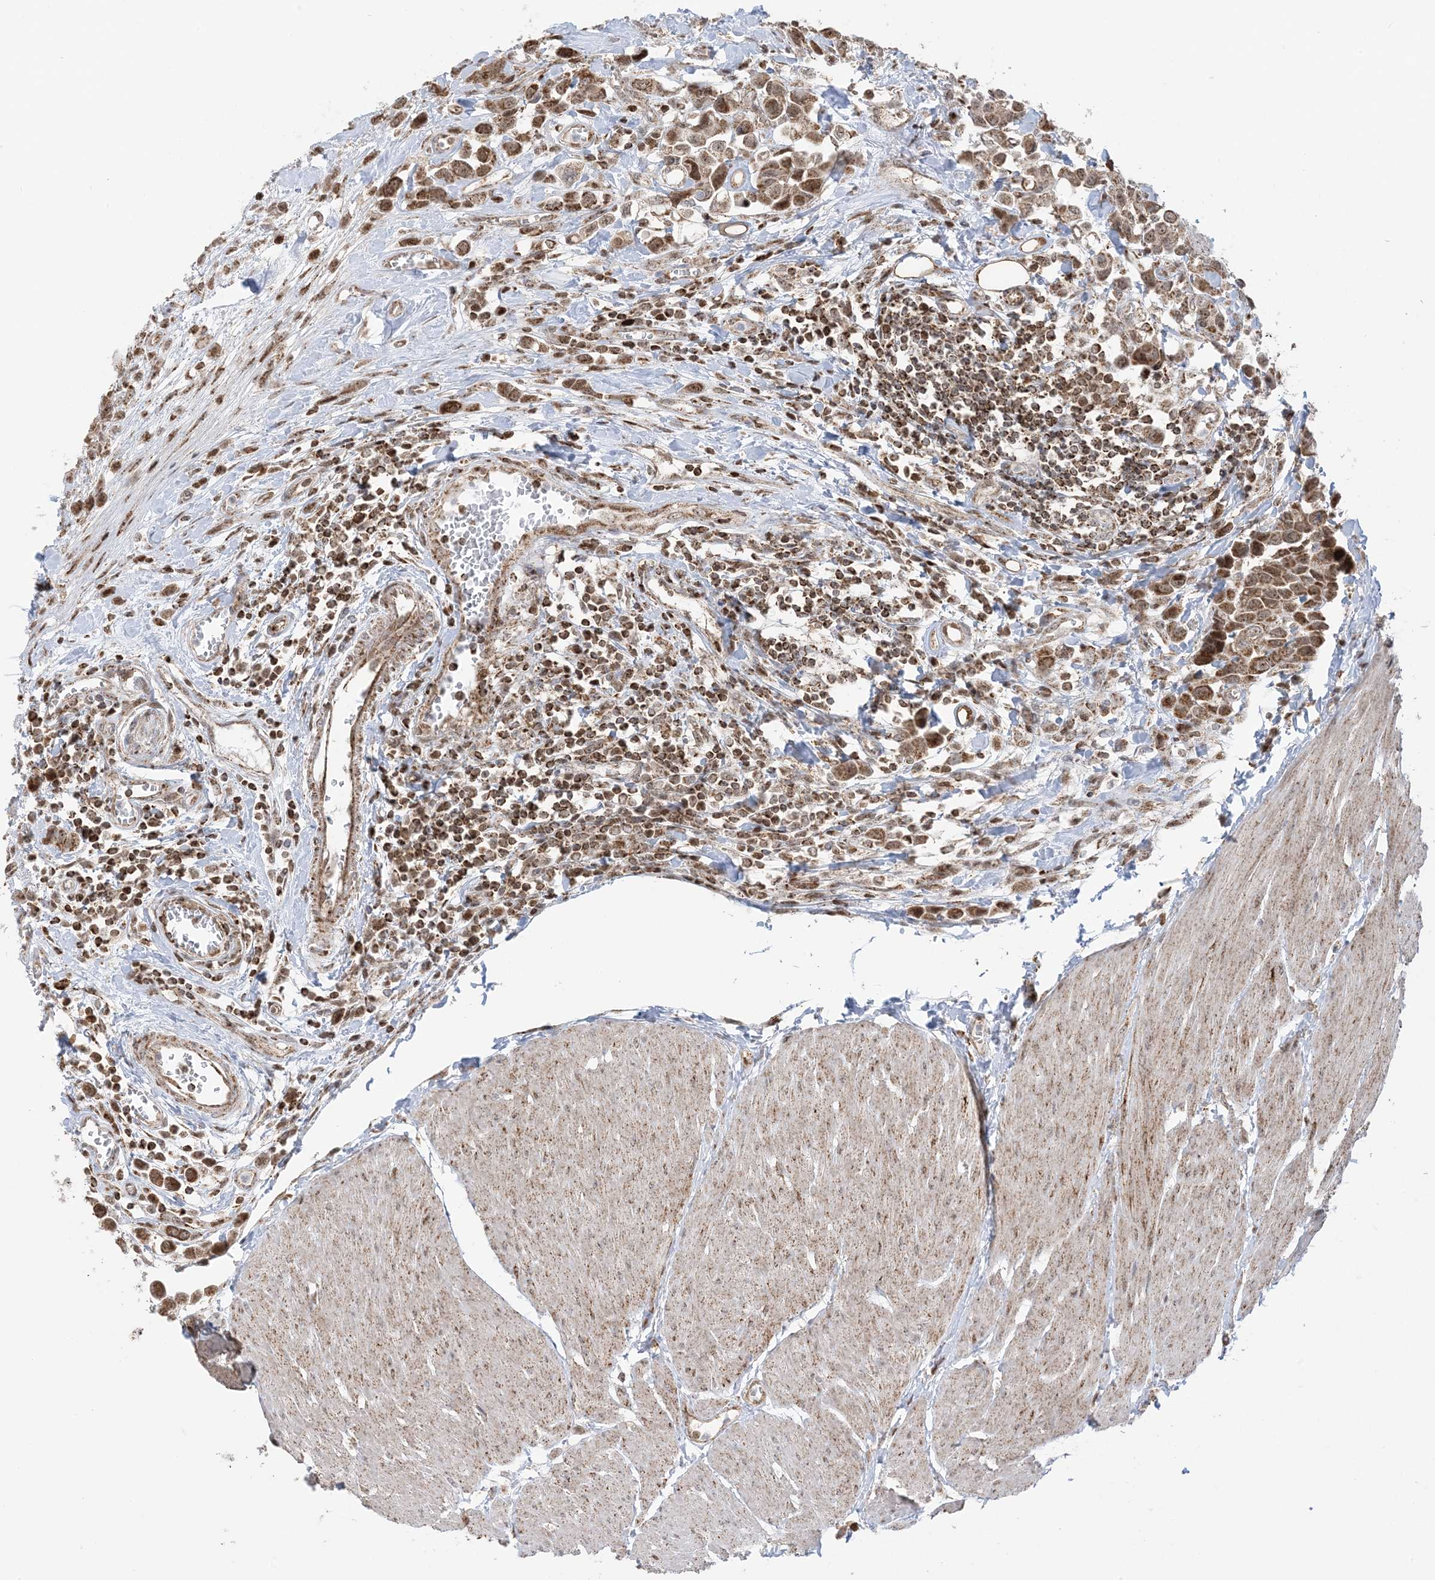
{"staining": {"intensity": "moderate", "quantity": ">75%", "location": "cytoplasmic/membranous,nuclear"}, "tissue": "urothelial cancer", "cell_type": "Tumor cells", "image_type": "cancer", "snomed": [{"axis": "morphology", "description": "Urothelial carcinoma, High grade"}, {"axis": "topography", "description": "Urinary bladder"}], "caption": "Protein staining displays moderate cytoplasmic/membranous and nuclear expression in approximately >75% of tumor cells in urothelial cancer. Immunohistochemistry (ihc) stains the protein of interest in brown and the nuclei are stained blue.", "gene": "MAPKBP1", "patient": {"sex": "male", "age": 50}}